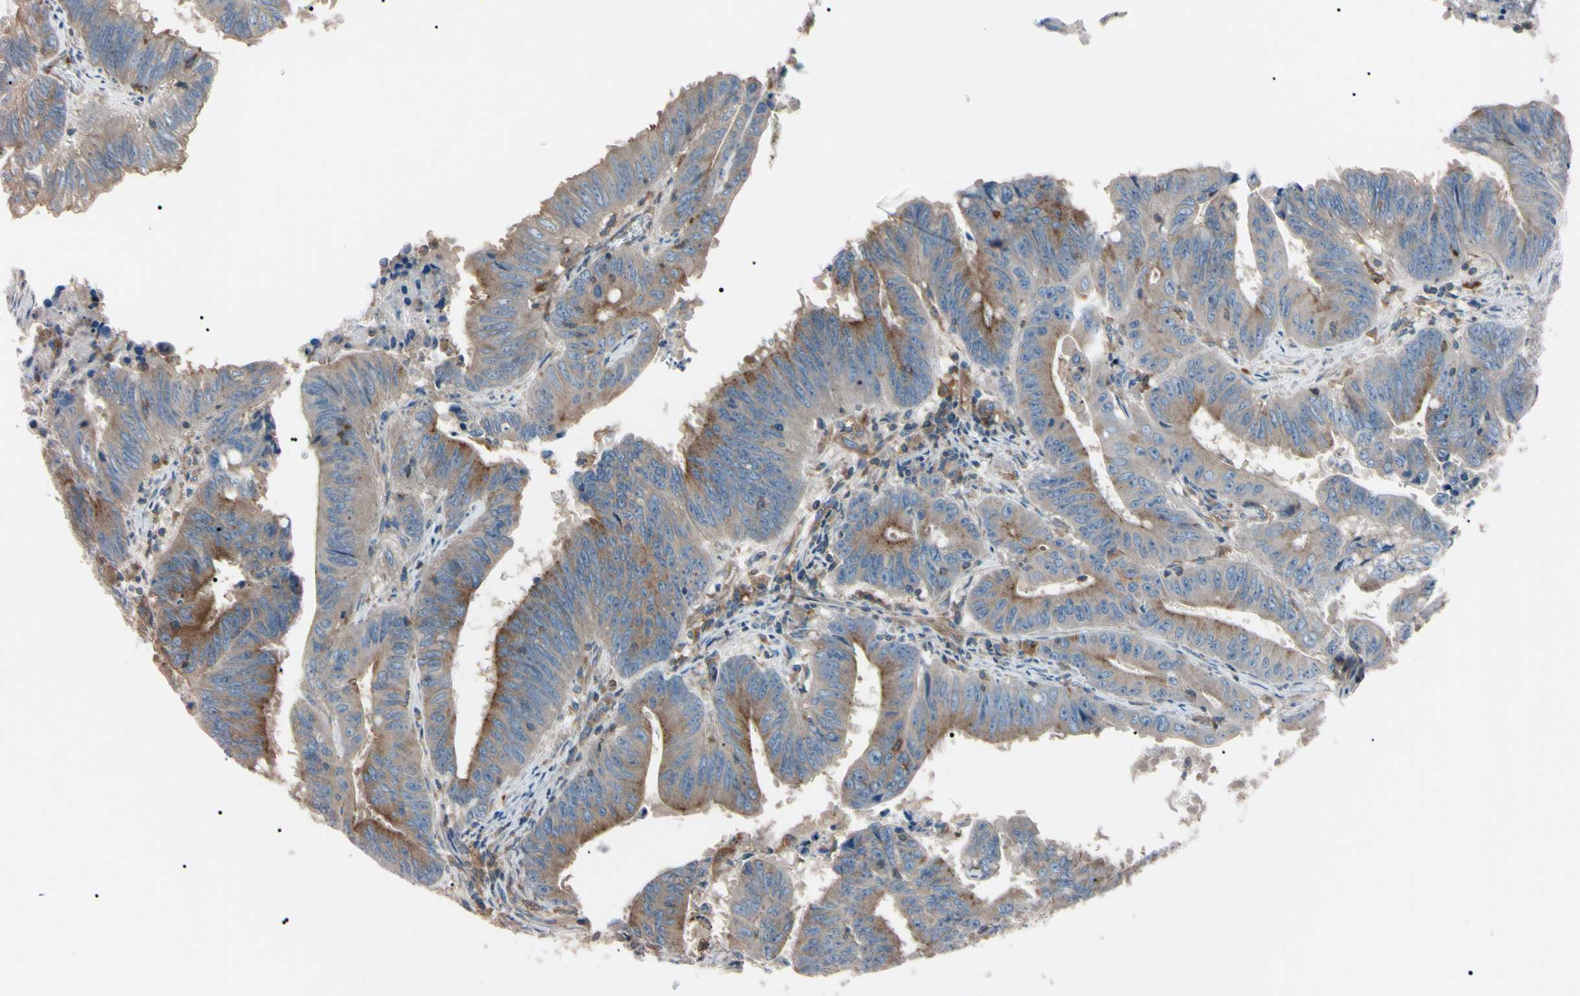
{"staining": {"intensity": "moderate", "quantity": ">75%", "location": "cytoplasmic/membranous"}, "tissue": "colorectal cancer", "cell_type": "Tumor cells", "image_type": "cancer", "snomed": [{"axis": "morphology", "description": "Adenocarcinoma, NOS"}, {"axis": "topography", "description": "Colon"}], "caption": "Immunohistochemistry (IHC) (DAB) staining of colorectal adenocarcinoma exhibits moderate cytoplasmic/membranous protein positivity in approximately >75% of tumor cells. (IHC, brightfield microscopy, high magnification).", "gene": "PRKACA", "patient": {"sex": "male", "age": 45}}